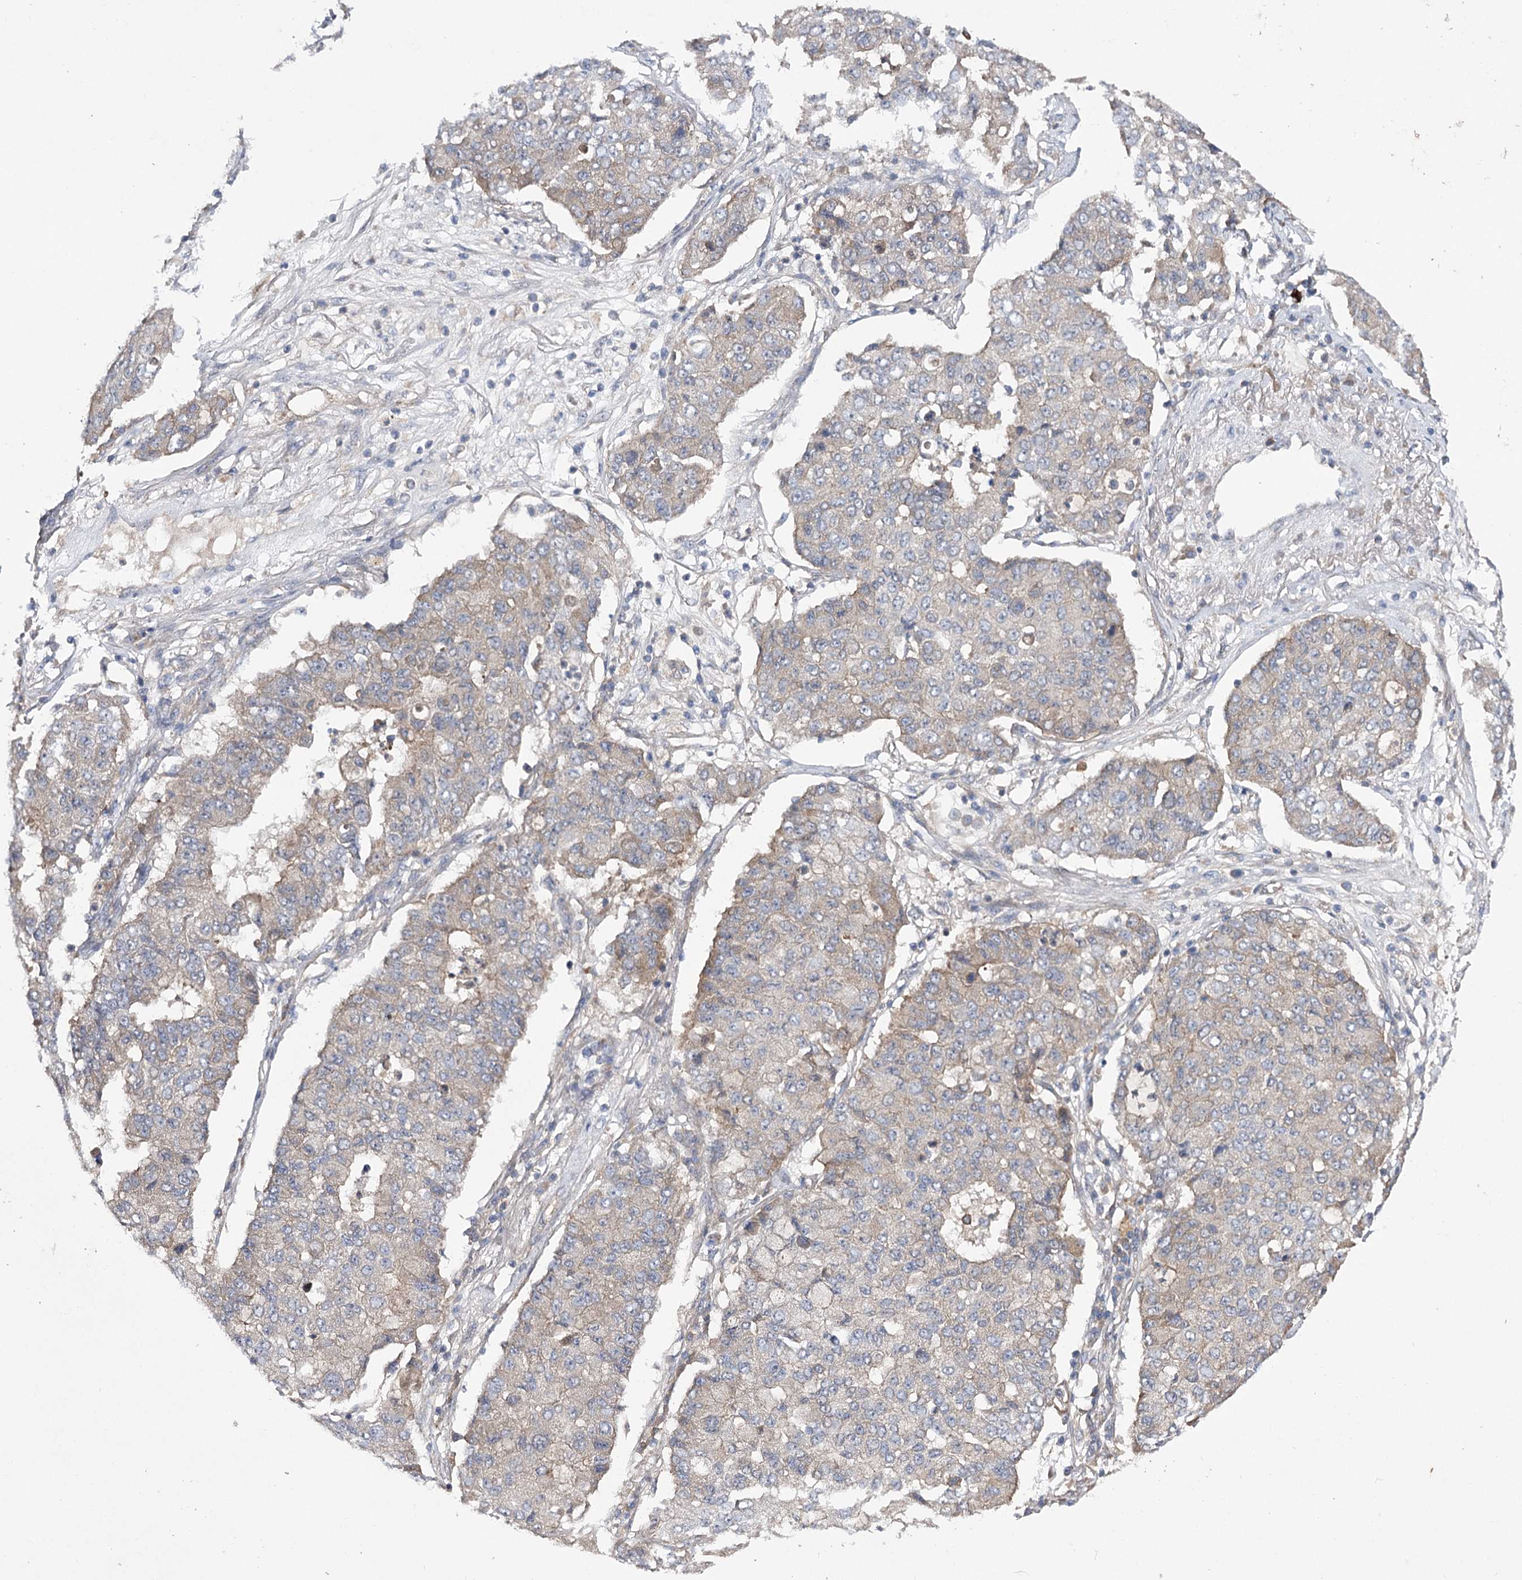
{"staining": {"intensity": "weak", "quantity": "<25%", "location": "cytoplasmic/membranous"}, "tissue": "lung cancer", "cell_type": "Tumor cells", "image_type": "cancer", "snomed": [{"axis": "morphology", "description": "Squamous cell carcinoma, NOS"}, {"axis": "topography", "description": "Lung"}], "caption": "High power microscopy image of an immunohistochemistry (IHC) photomicrograph of lung cancer (squamous cell carcinoma), revealing no significant positivity in tumor cells.", "gene": "BCR", "patient": {"sex": "male", "age": 74}}